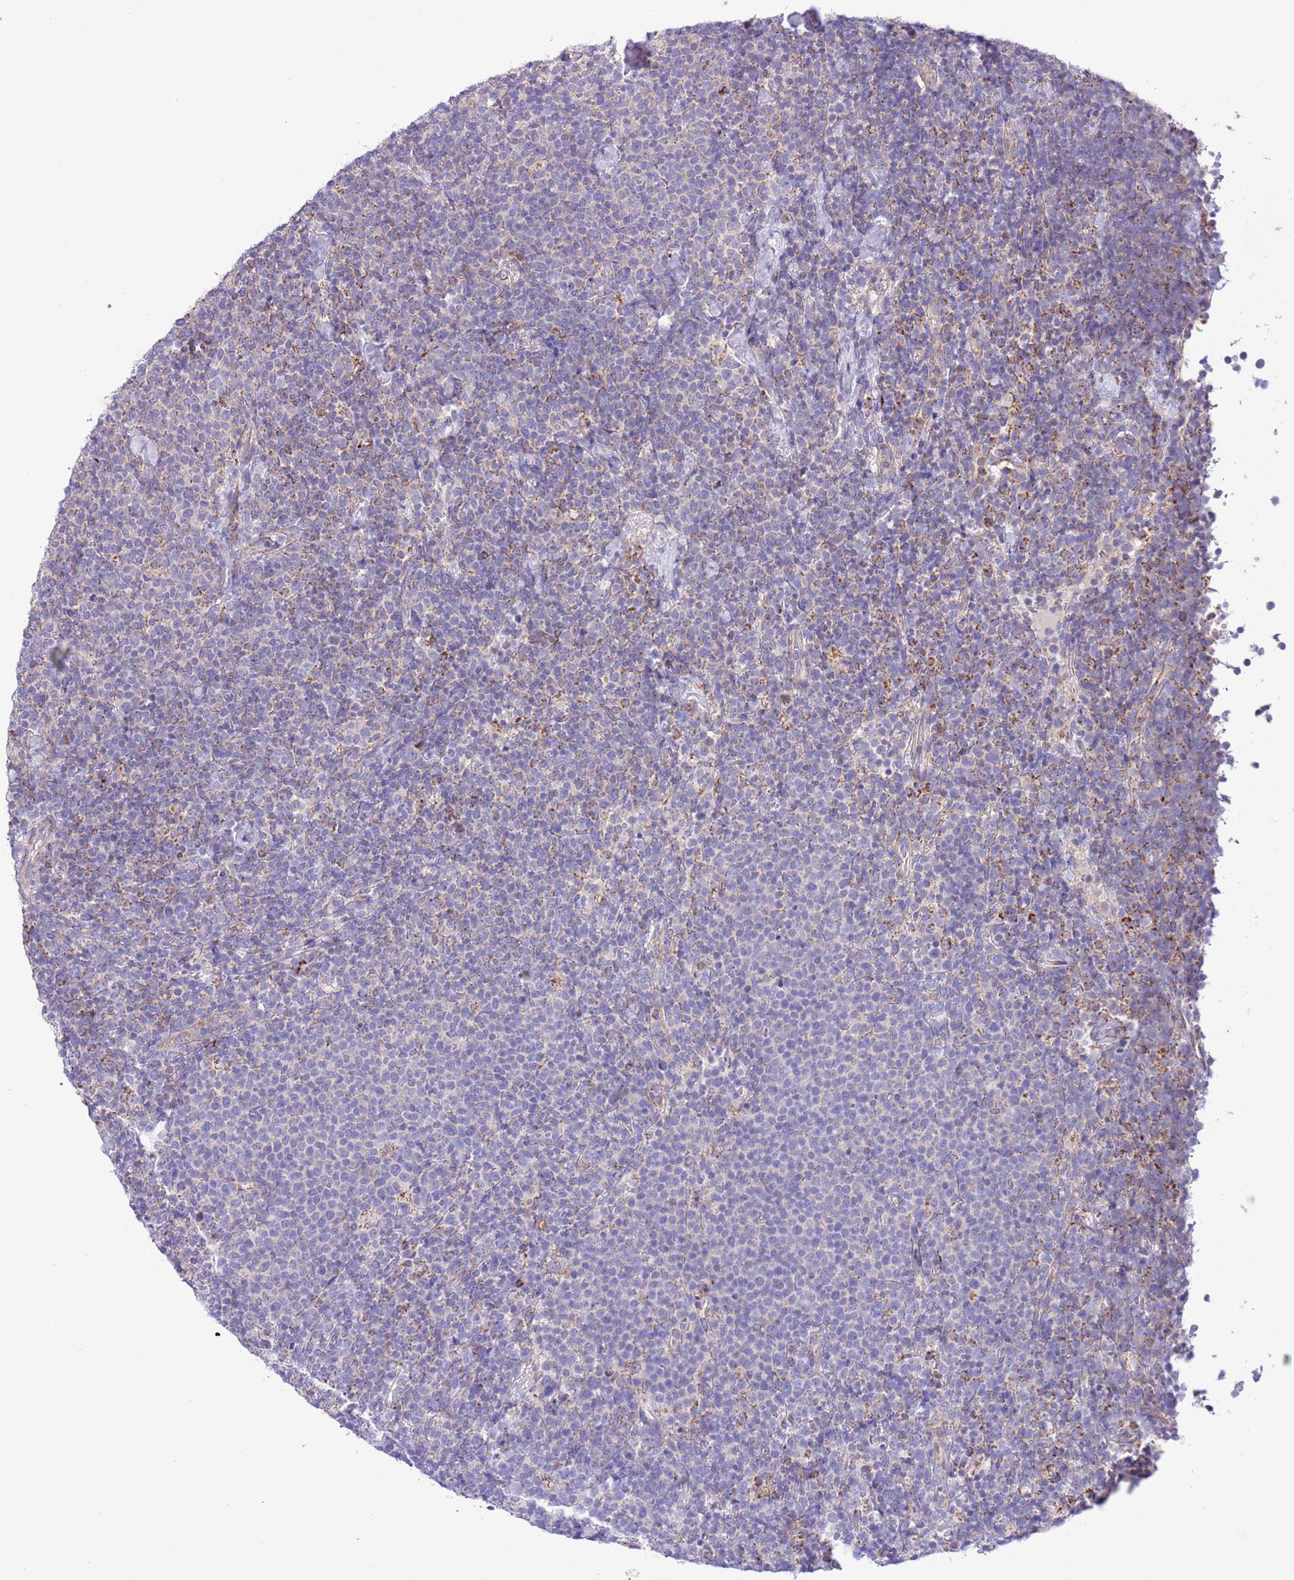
{"staining": {"intensity": "negative", "quantity": "none", "location": "none"}, "tissue": "lymphoma", "cell_type": "Tumor cells", "image_type": "cancer", "snomed": [{"axis": "morphology", "description": "Malignant lymphoma, non-Hodgkin's type, High grade"}, {"axis": "topography", "description": "Lymph node"}], "caption": "A high-resolution histopathology image shows immunohistochemistry staining of lymphoma, which shows no significant staining in tumor cells.", "gene": "SS18L2", "patient": {"sex": "male", "age": 61}}